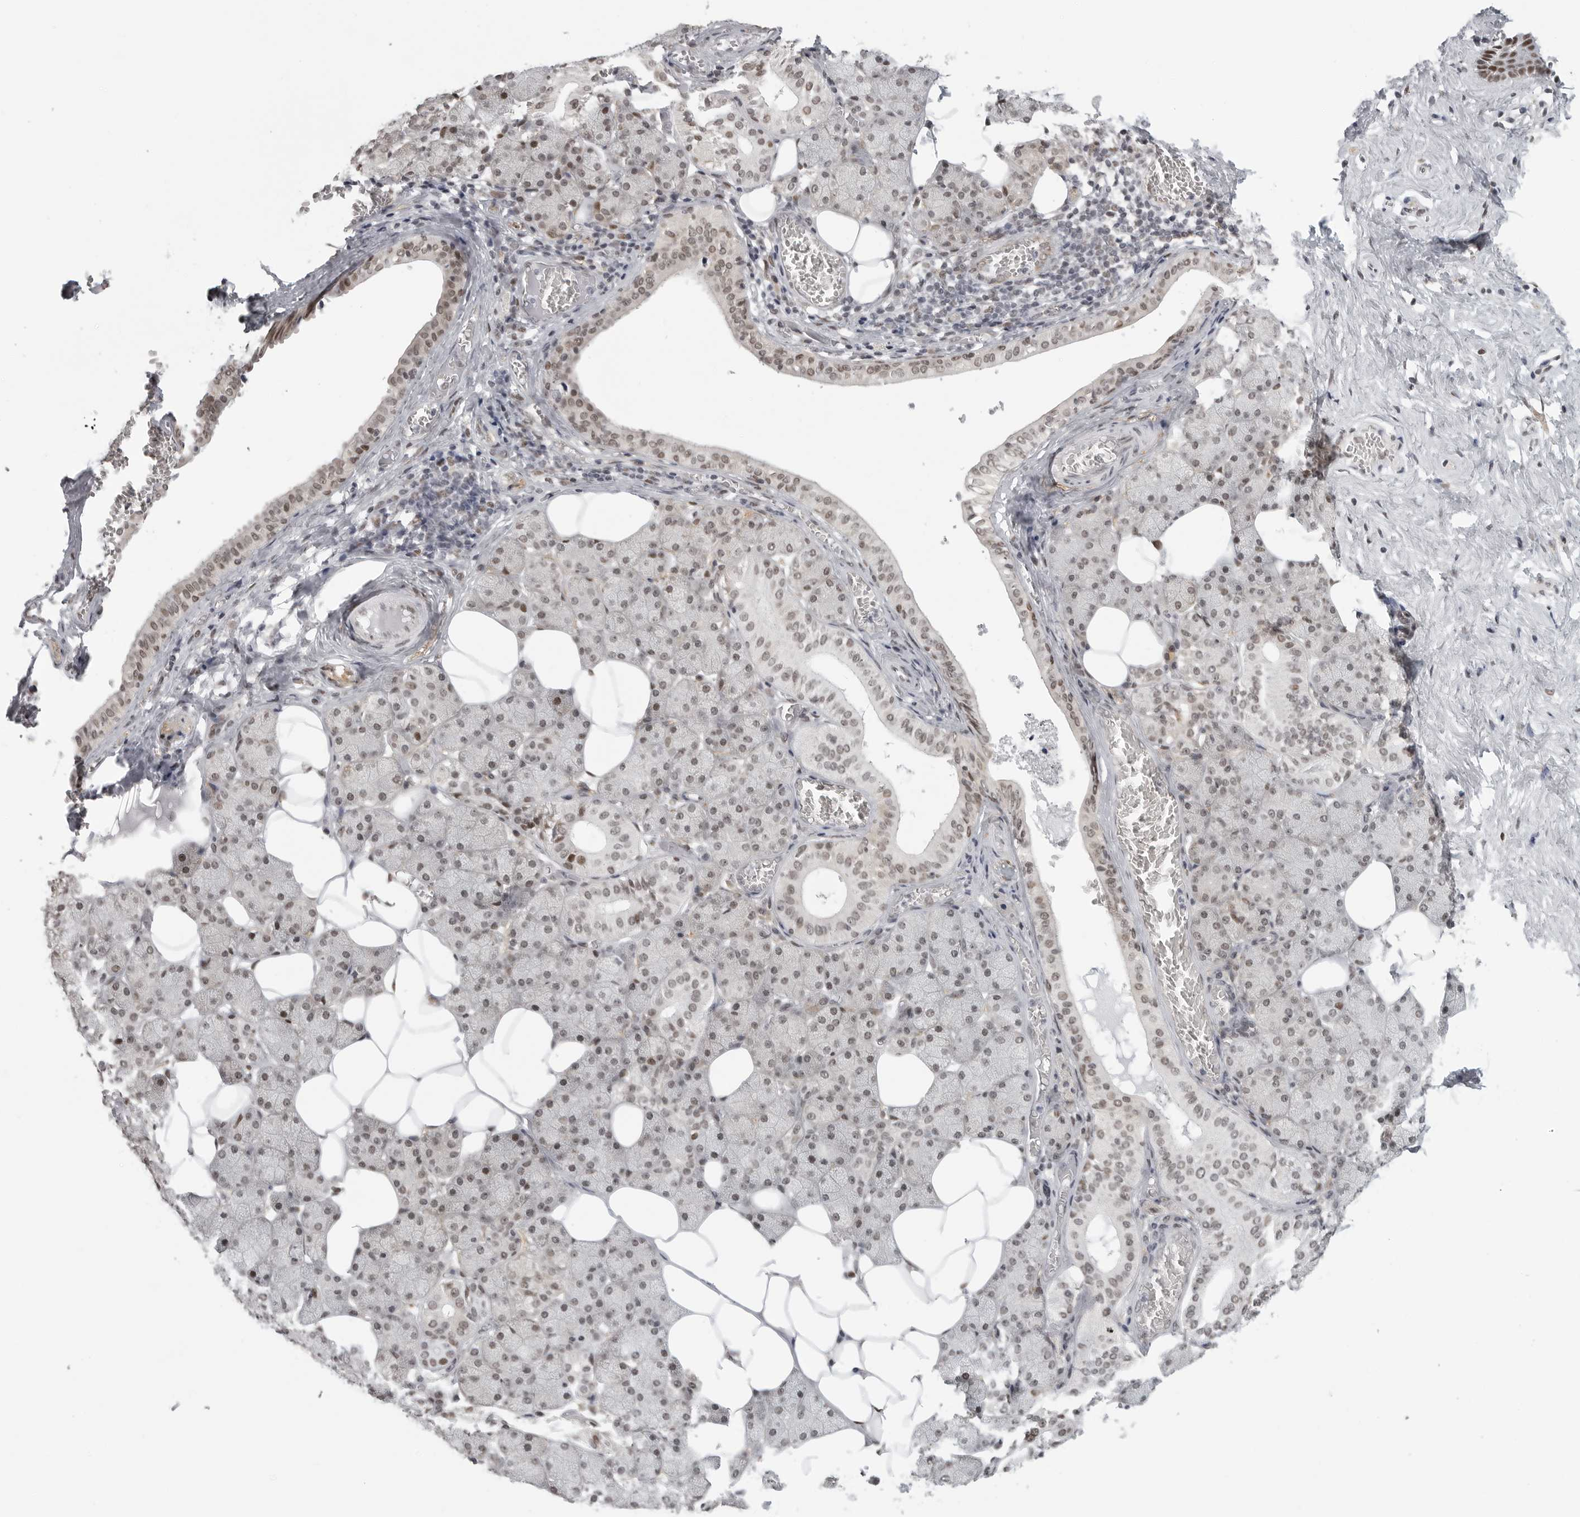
{"staining": {"intensity": "weak", "quantity": "25%-75%", "location": "nuclear"}, "tissue": "salivary gland", "cell_type": "Glandular cells", "image_type": "normal", "snomed": [{"axis": "morphology", "description": "Normal tissue, NOS"}, {"axis": "topography", "description": "Salivary gland"}], "caption": "Immunohistochemistry (IHC) photomicrograph of unremarkable salivary gland stained for a protein (brown), which displays low levels of weak nuclear staining in about 25%-75% of glandular cells.", "gene": "PRDM10", "patient": {"sex": "female", "age": 33}}